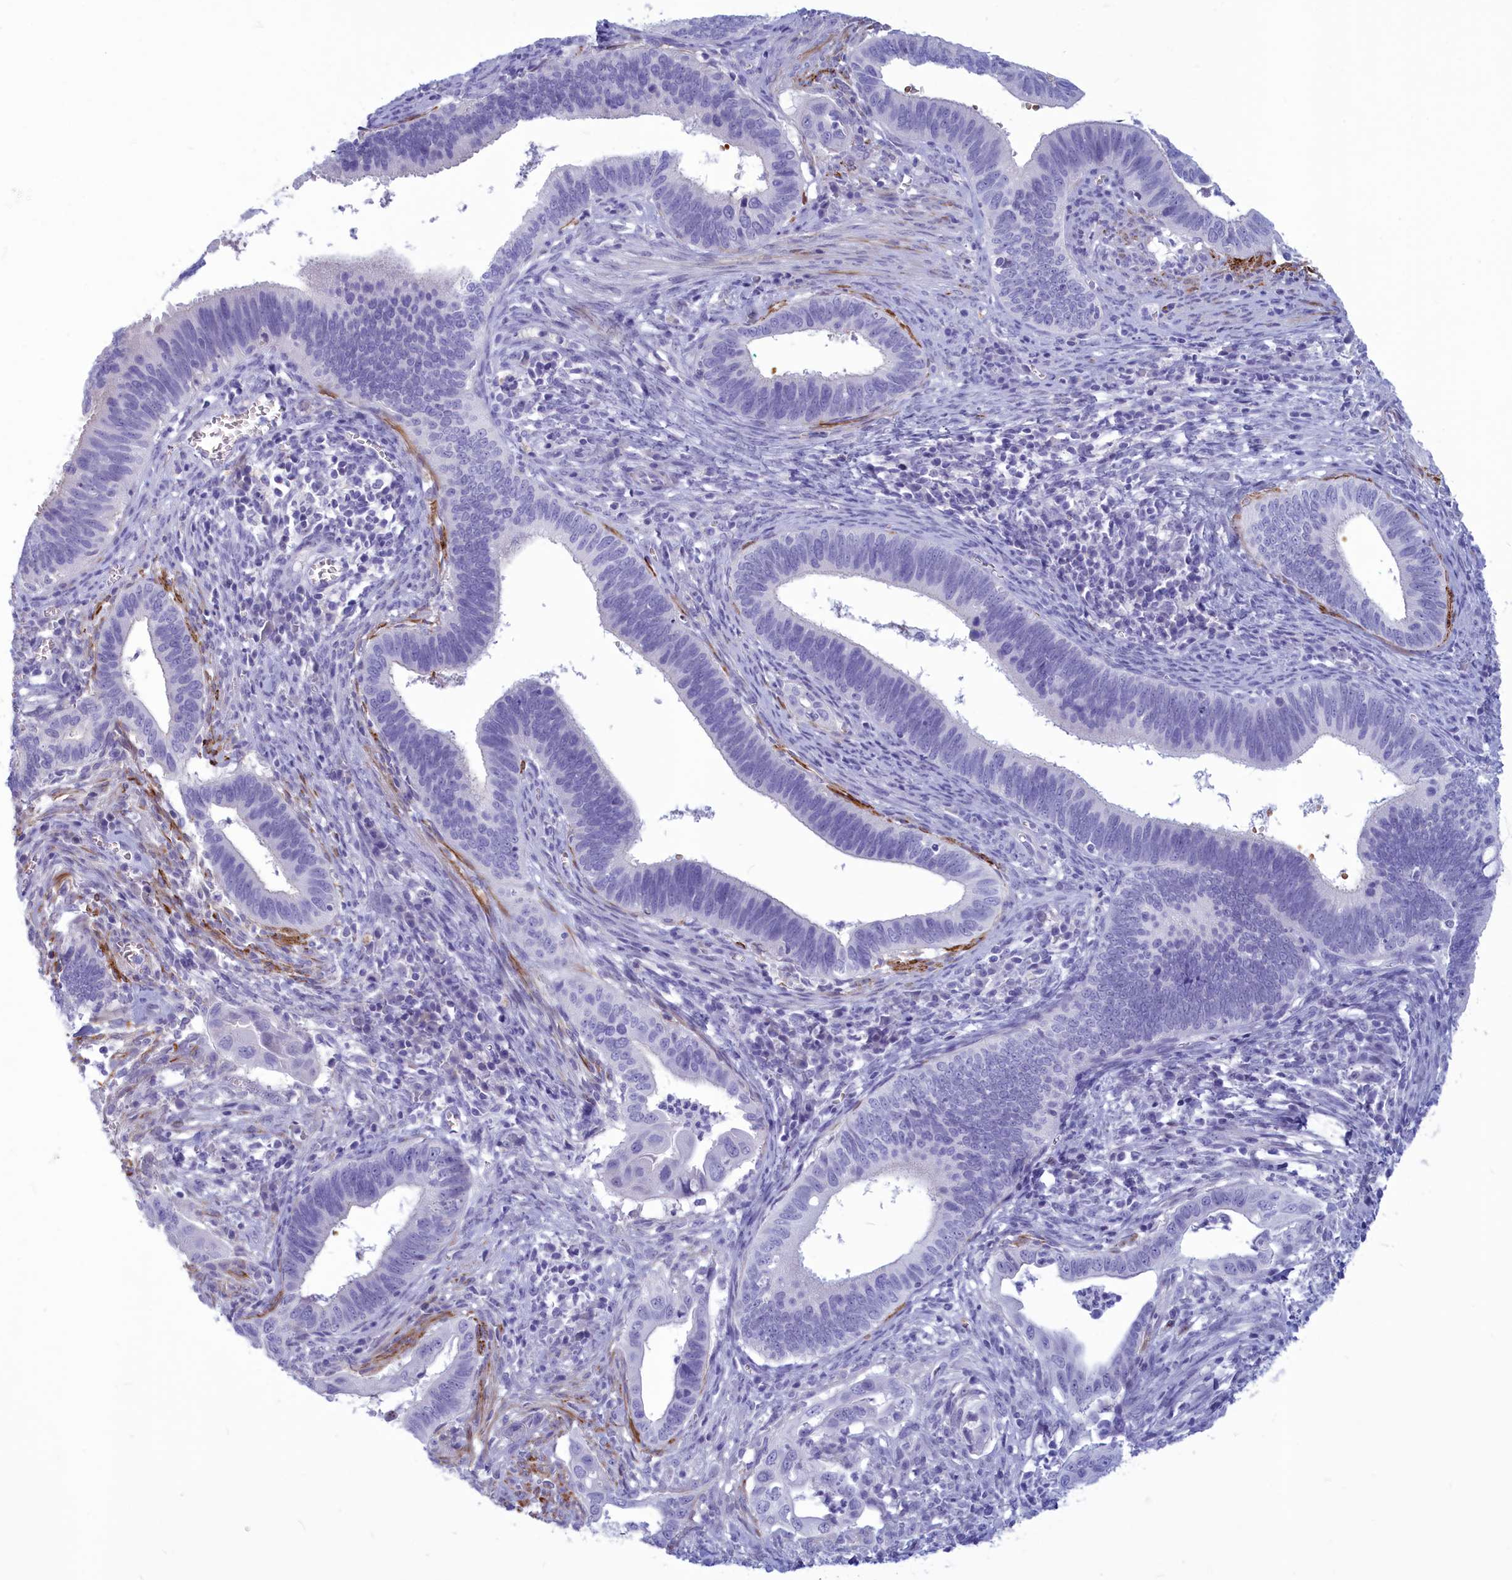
{"staining": {"intensity": "negative", "quantity": "none", "location": "none"}, "tissue": "cervical cancer", "cell_type": "Tumor cells", "image_type": "cancer", "snomed": [{"axis": "morphology", "description": "Adenocarcinoma, NOS"}, {"axis": "topography", "description": "Cervix"}], "caption": "Adenocarcinoma (cervical) stained for a protein using IHC shows no expression tumor cells.", "gene": "GAPDHS", "patient": {"sex": "female", "age": 42}}